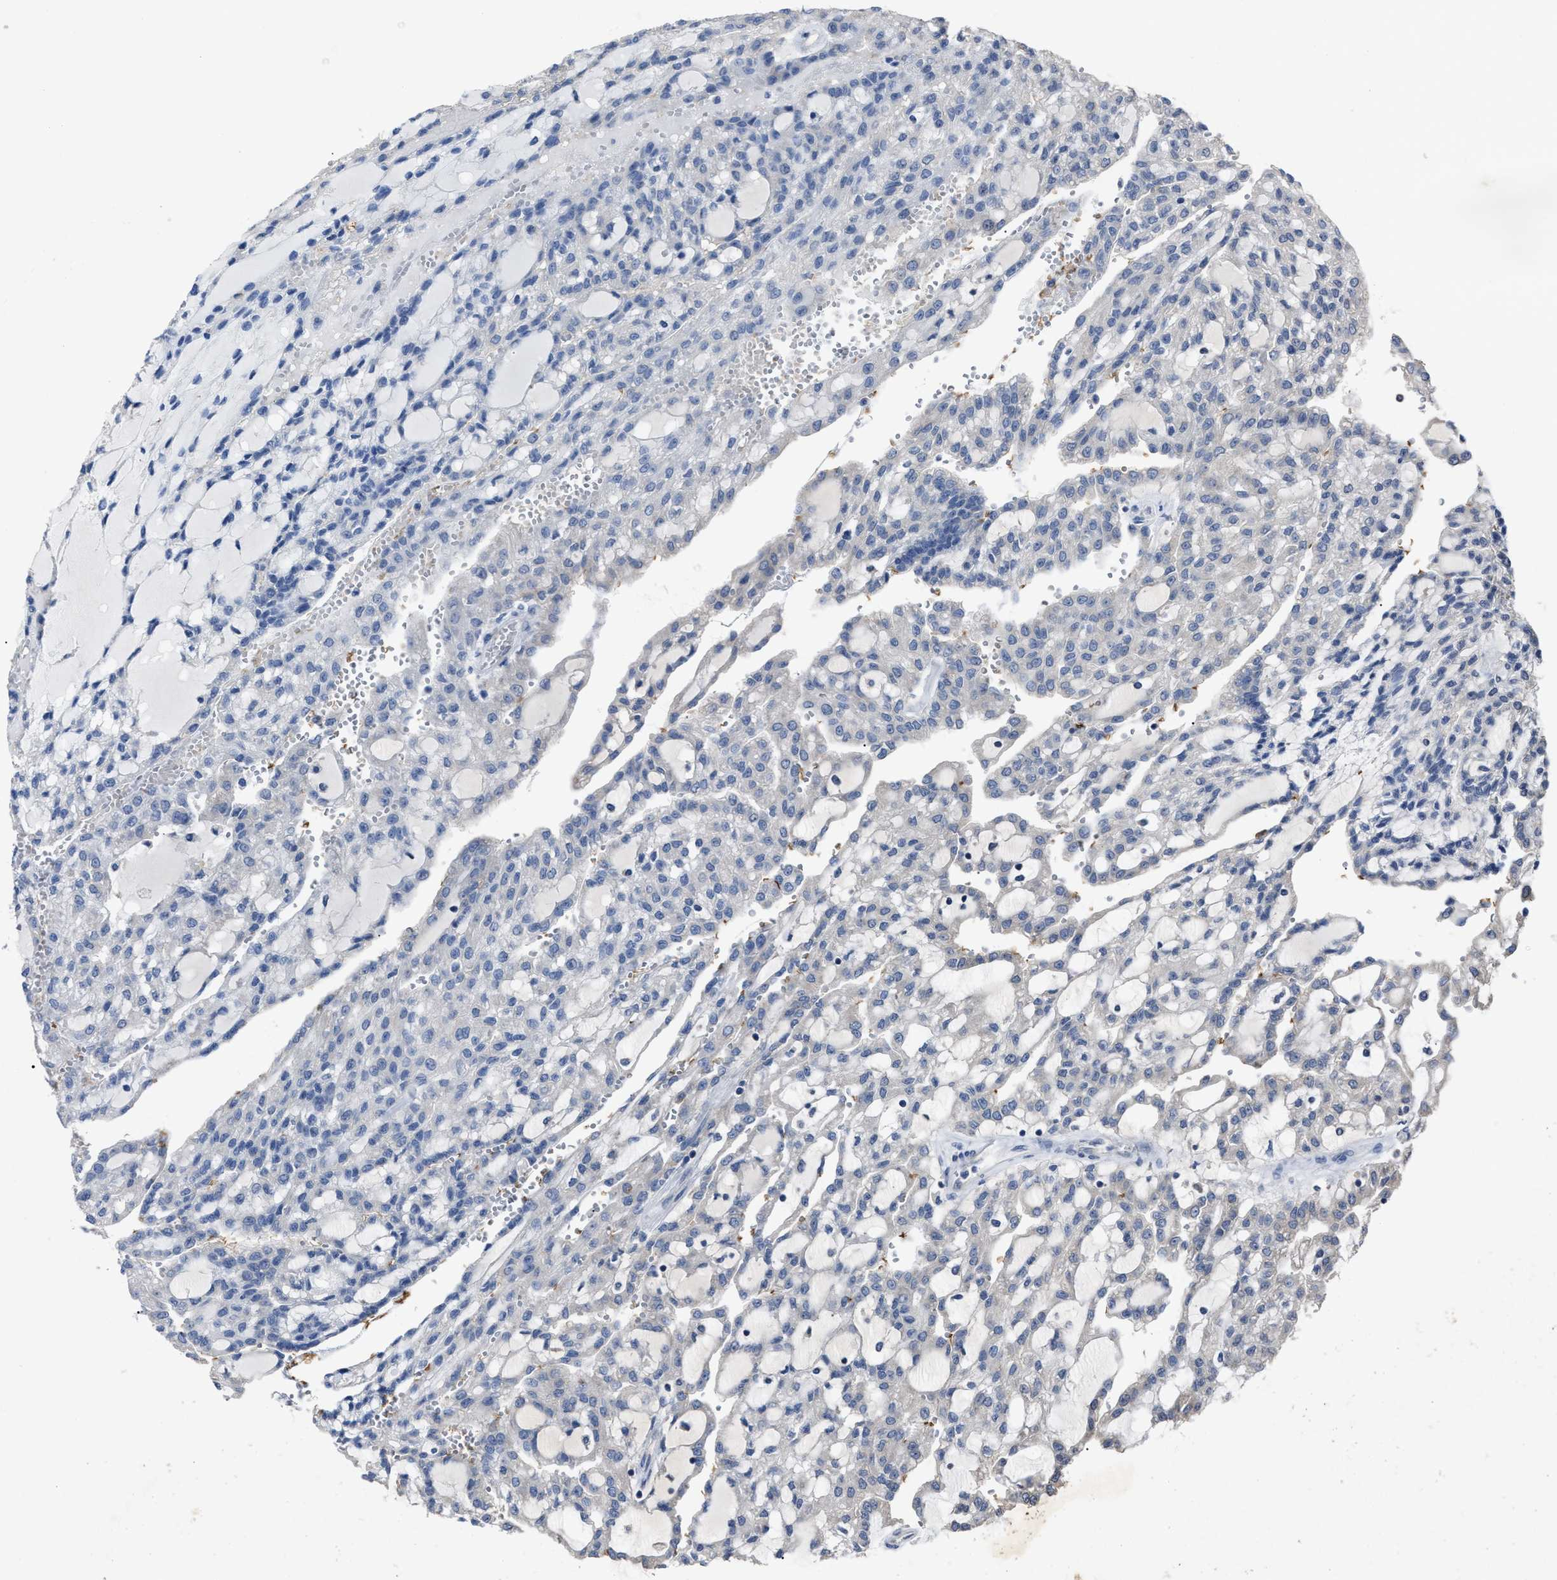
{"staining": {"intensity": "negative", "quantity": "none", "location": "none"}, "tissue": "renal cancer", "cell_type": "Tumor cells", "image_type": "cancer", "snomed": [{"axis": "morphology", "description": "Adenocarcinoma, NOS"}, {"axis": "topography", "description": "Kidney"}], "caption": "Tumor cells are negative for protein expression in human renal adenocarcinoma.", "gene": "UPF1", "patient": {"sex": "male", "age": 63}}